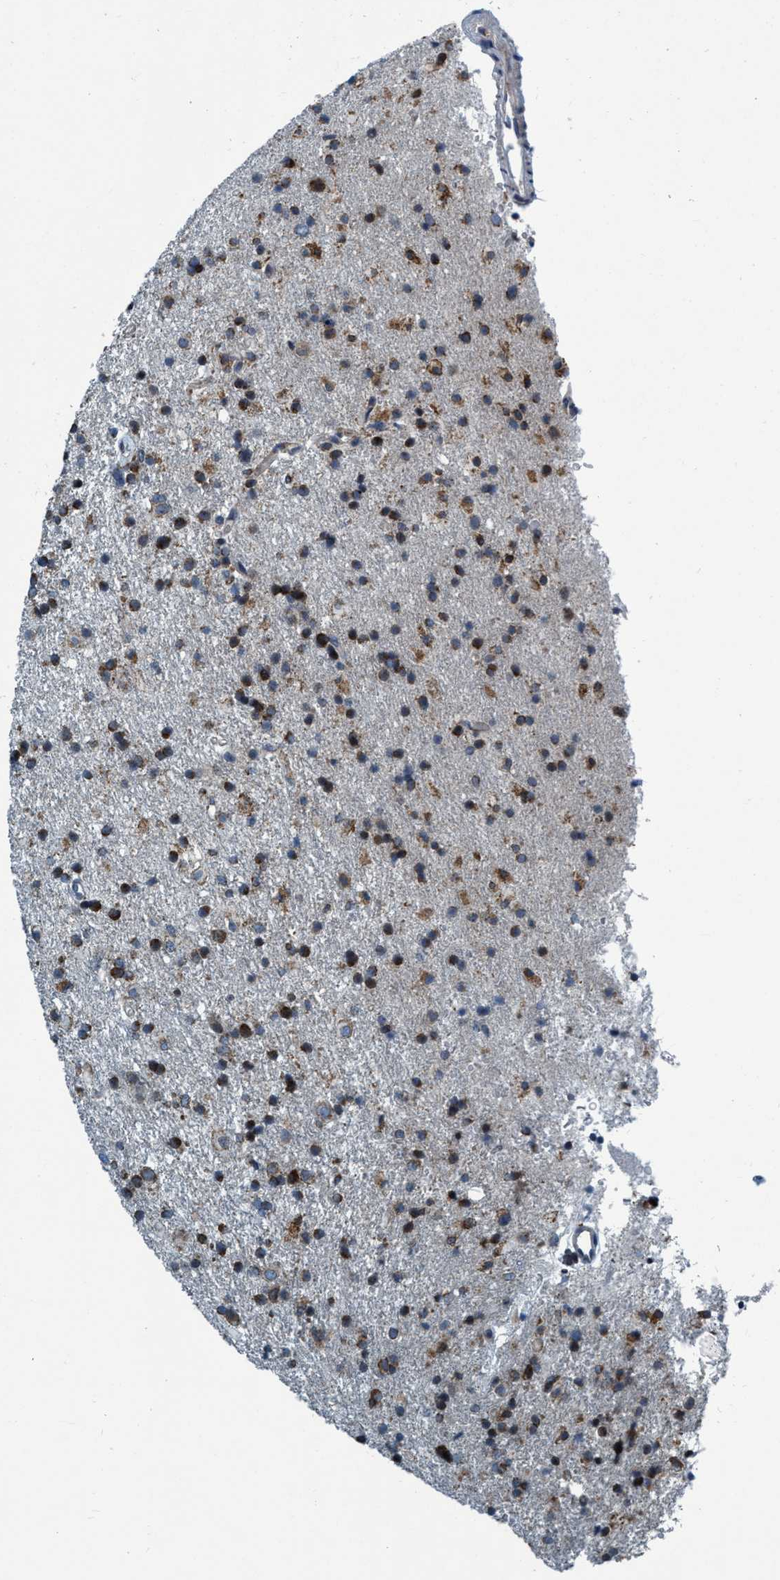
{"staining": {"intensity": "strong", "quantity": "25%-75%", "location": "cytoplasmic/membranous"}, "tissue": "glioma", "cell_type": "Tumor cells", "image_type": "cancer", "snomed": [{"axis": "morphology", "description": "Glioma, malignant, Low grade"}, {"axis": "topography", "description": "Brain"}], "caption": "A brown stain labels strong cytoplasmic/membranous positivity of a protein in human low-grade glioma (malignant) tumor cells. (Stains: DAB (3,3'-diaminobenzidine) in brown, nuclei in blue, Microscopy: brightfield microscopy at high magnification).", "gene": "ARMC9", "patient": {"sex": "male", "age": 65}}